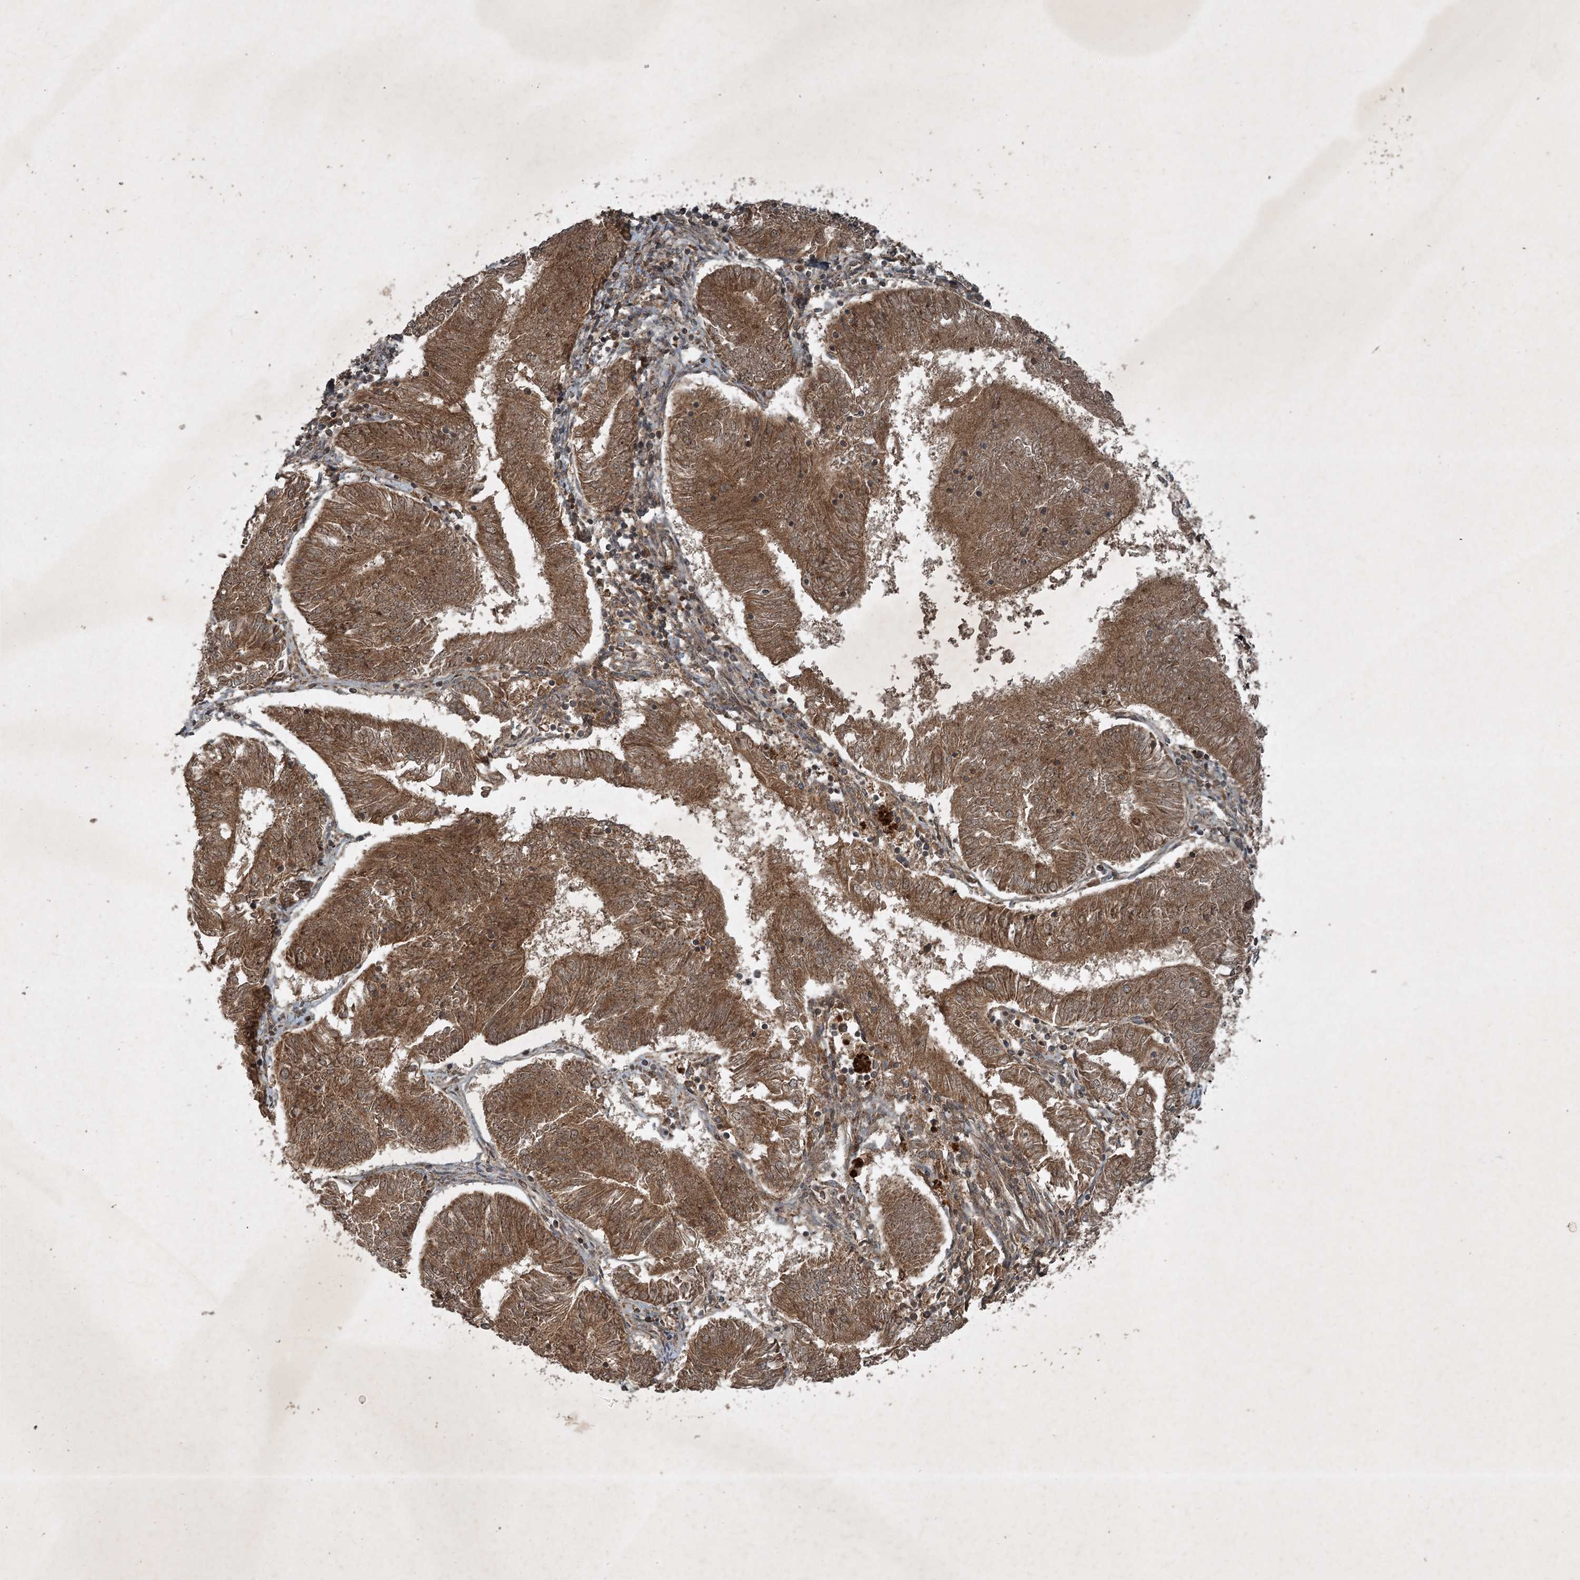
{"staining": {"intensity": "moderate", "quantity": ">75%", "location": "cytoplasmic/membranous,nuclear"}, "tissue": "endometrial cancer", "cell_type": "Tumor cells", "image_type": "cancer", "snomed": [{"axis": "morphology", "description": "Adenocarcinoma, NOS"}, {"axis": "topography", "description": "Endometrium"}], "caption": "Endometrial cancer (adenocarcinoma) stained with DAB (3,3'-diaminobenzidine) immunohistochemistry (IHC) exhibits medium levels of moderate cytoplasmic/membranous and nuclear staining in approximately >75% of tumor cells. Nuclei are stained in blue.", "gene": "UNC93A", "patient": {"sex": "female", "age": 58}}